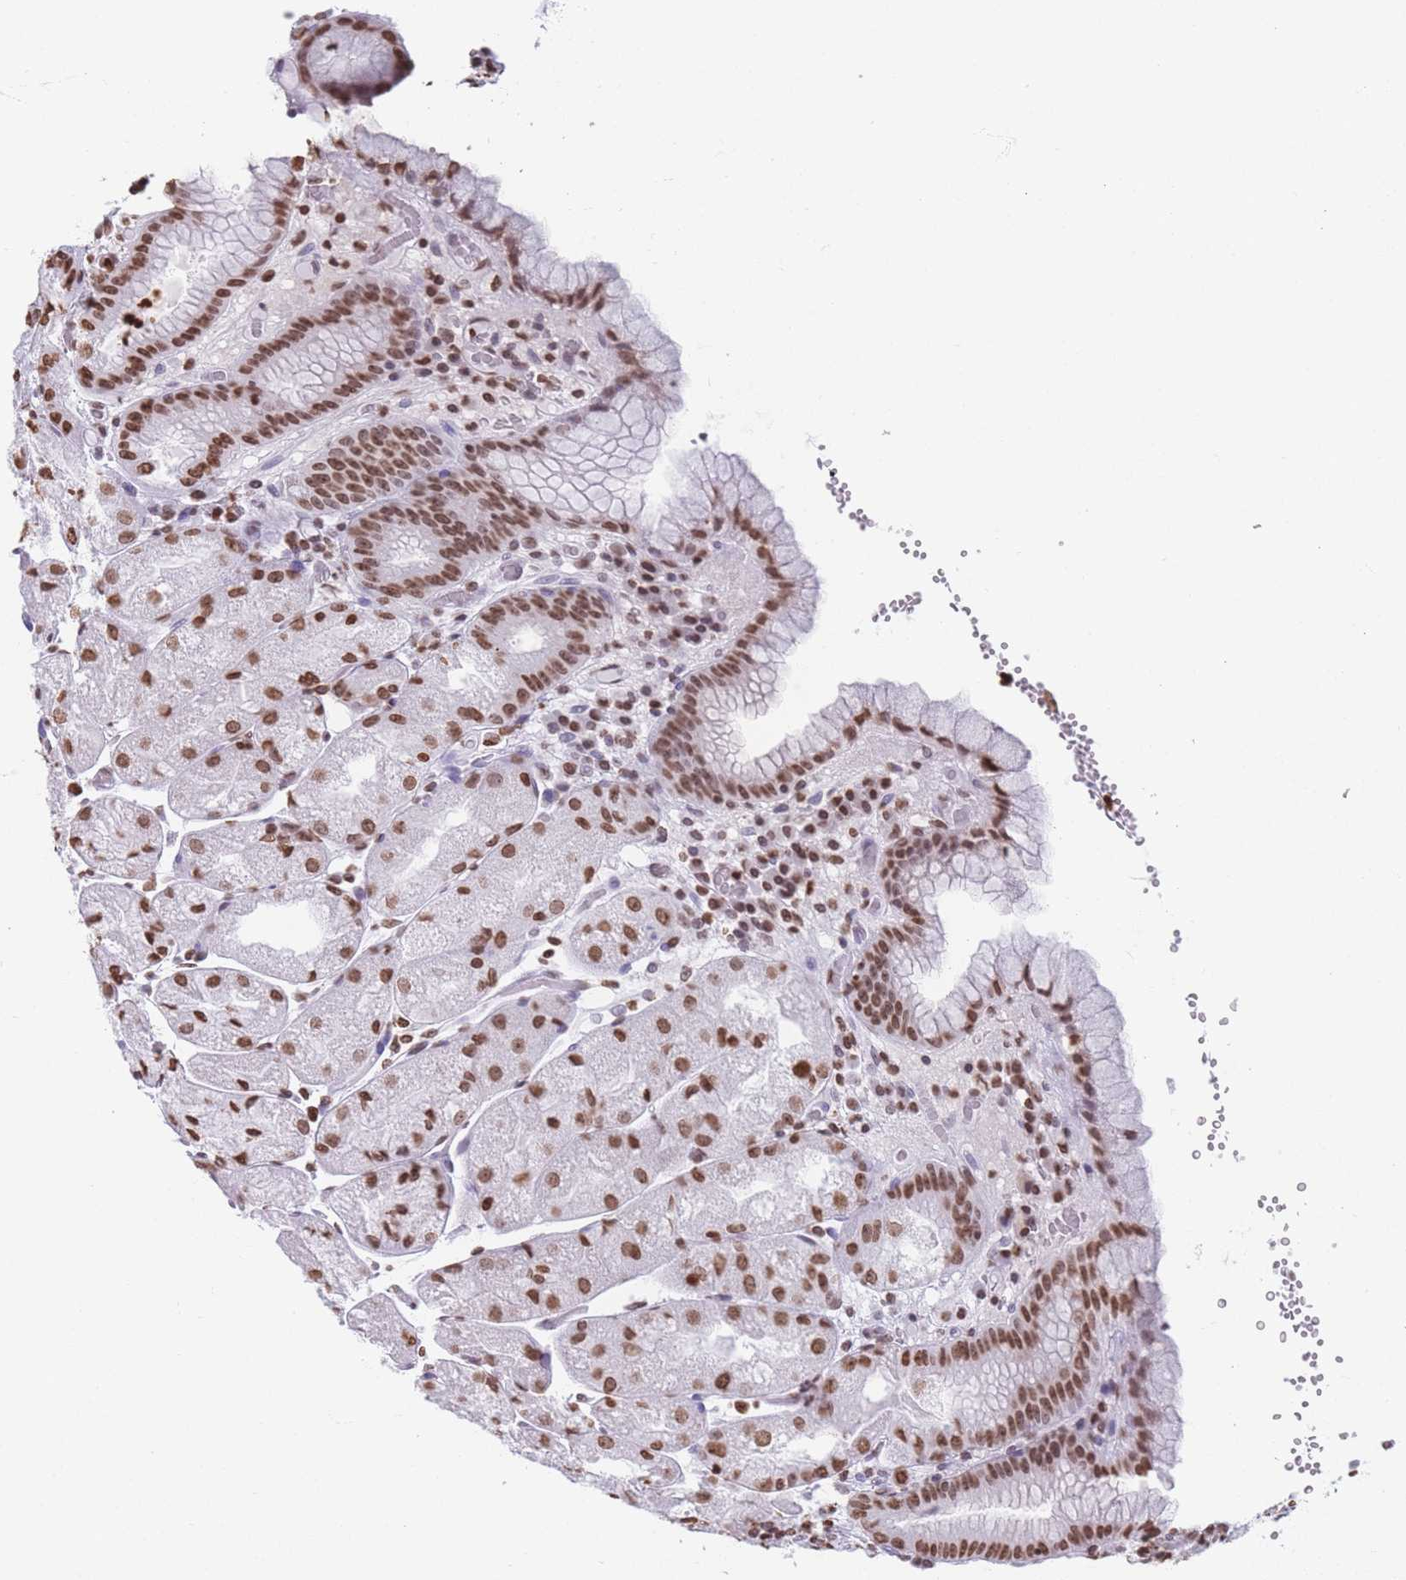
{"staining": {"intensity": "moderate", "quantity": ">75%", "location": "nuclear"}, "tissue": "stomach", "cell_type": "Glandular cells", "image_type": "normal", "snomed": [{"axis": "morphology", "description": "Normal tissue, NOS"}, {"axis": "topography", "description": "Stomach, upper"}], "caption": "Approximately >75% of glandular cells in benign human stomach reveal moderate nuclear protein staining as visualized by brown immunohistochemical staining.", "gene": "RYK", "patient": {"sex": "male", "age": 52}}